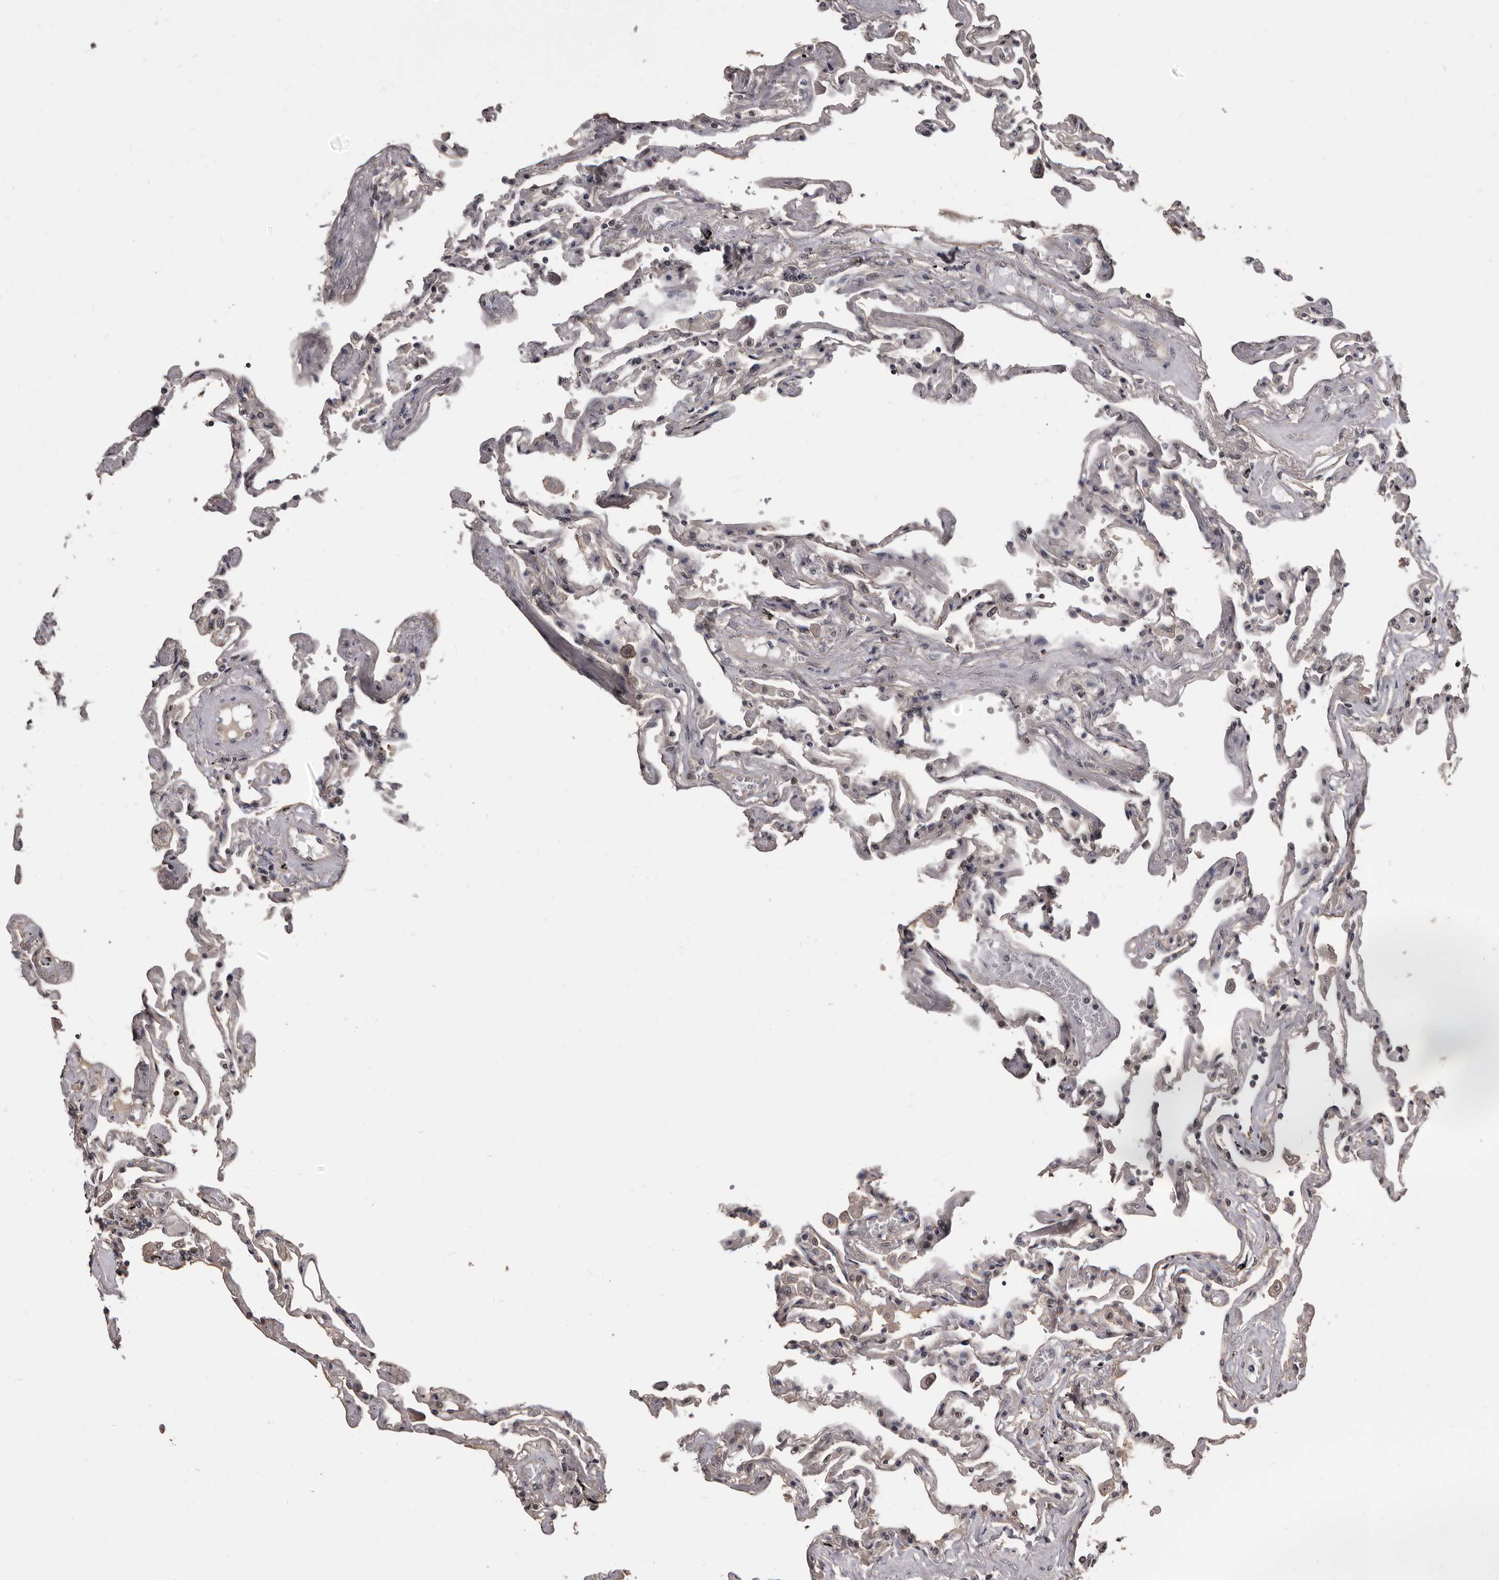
{"staining": {"intensity": "weak", "quantity": "<25%", "location": "cytoplasmic/membranous"}, "tissue": "lung", "cell_type": "Alveolar cells", "image_type": "normal", "snomed": [{"axis": "morphology", "description": "Normal tissue, NOS"}, {"axis": "topography", "description": "Lung"}], "caption": "IHC micrograph of unremarkable lung: lung stained with DAB (3,3'-diaminobenzidine) reveals no significant protein expression in alveolar cells. The staining is performed using DAB brown chromogen with nuclei counter-stained in using hematoxylin.", "gene": "AHR", "patient": {"sex": "female", "age": 67}}